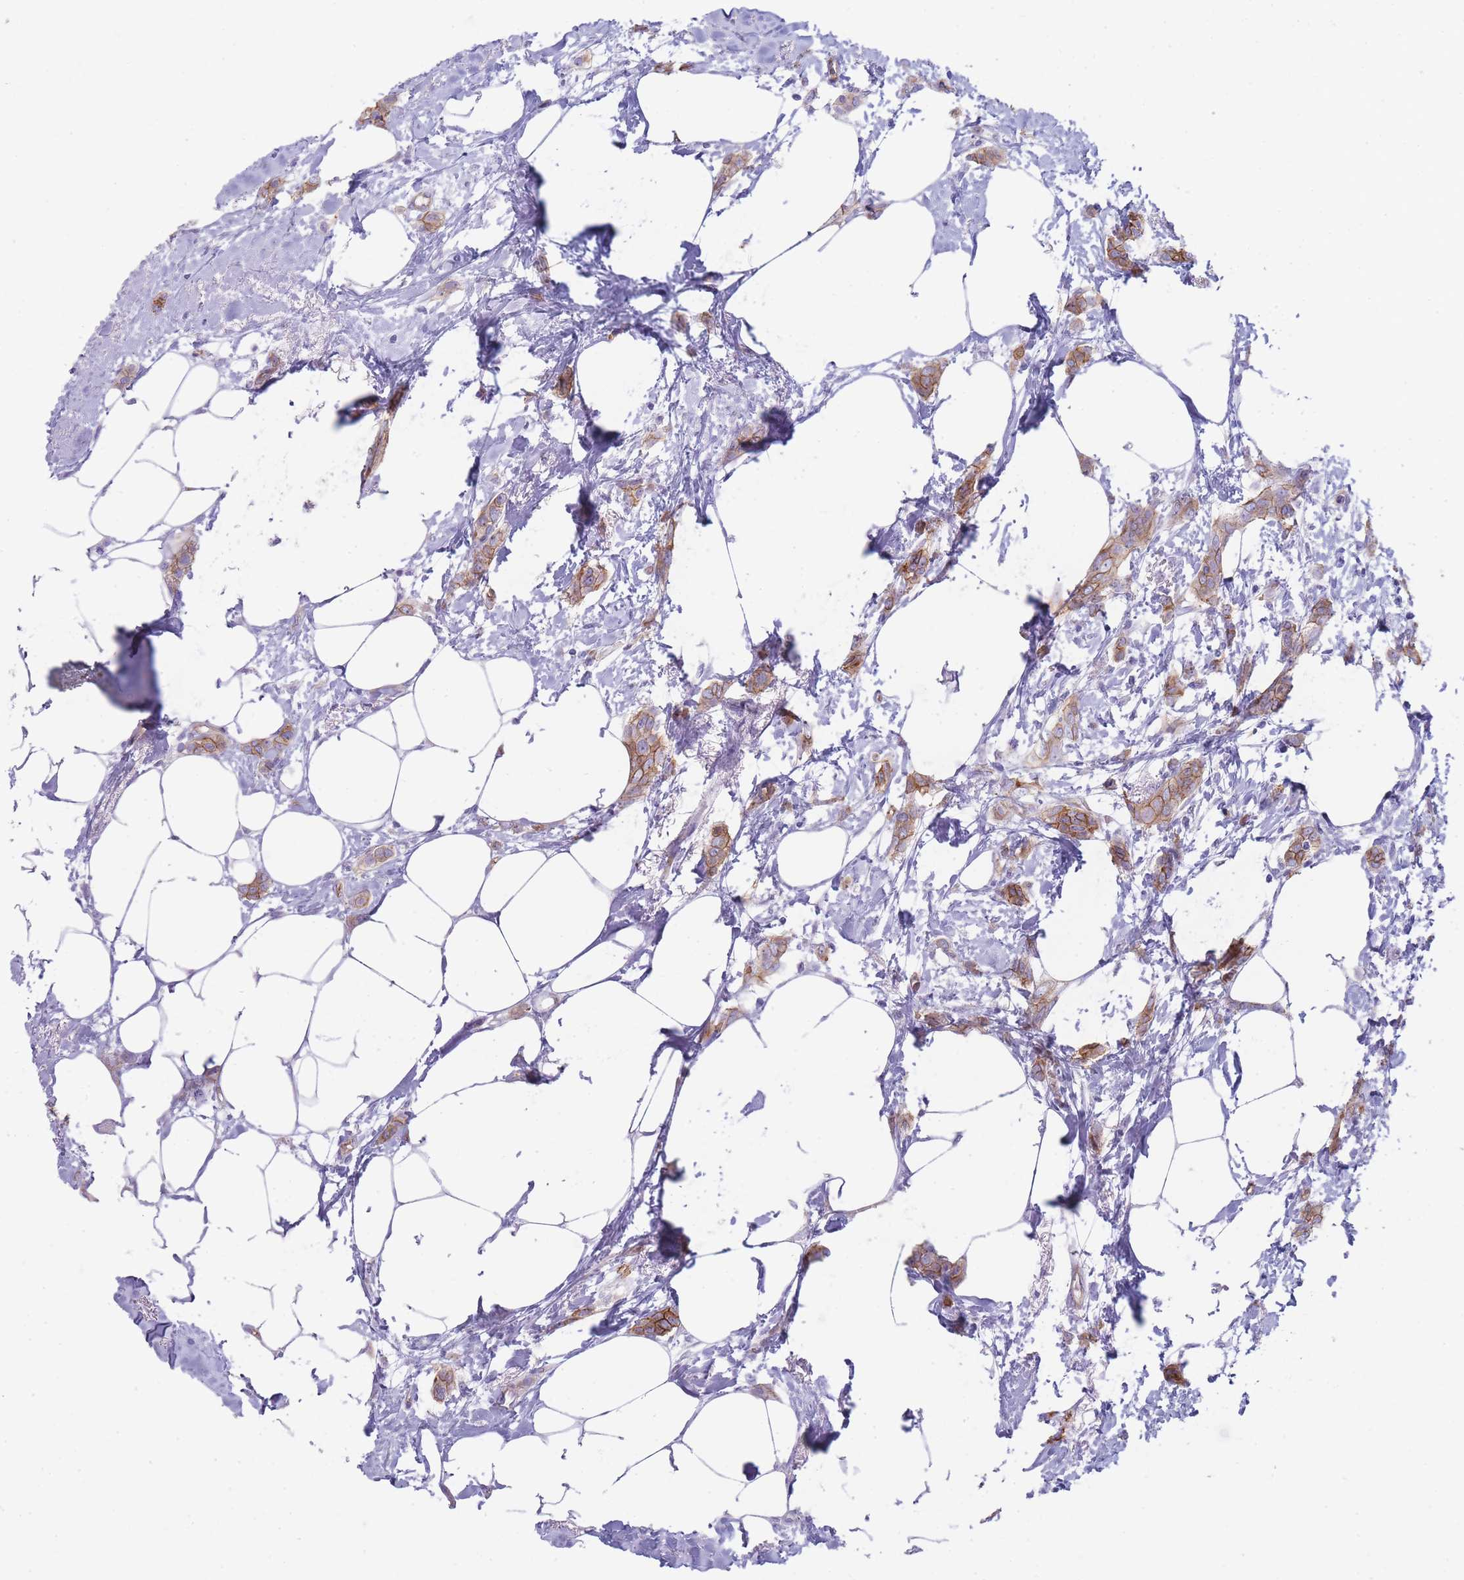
{"staining": {"intensity": "moderate", "quantity": ">75%", "location": "cytoplasmic/membranous"}, "tissue": "breast cancer", "cell_type": "Tumor cells", "image_type": "cancer", "snomed": [{"axis": "morphology", "description": "Duct carcinoma"}, {"axis": "topography", "description": "Breast"}], "caption": "Immunohistochemical staining of infiltrating ductal carcinoma (breast) reveals medium levels of moderate cytoplasmic/membranous positivity in about >75% of tumor cells.", "gene": "UTP14A", "patient": {"sex": "female", "age": 72}}